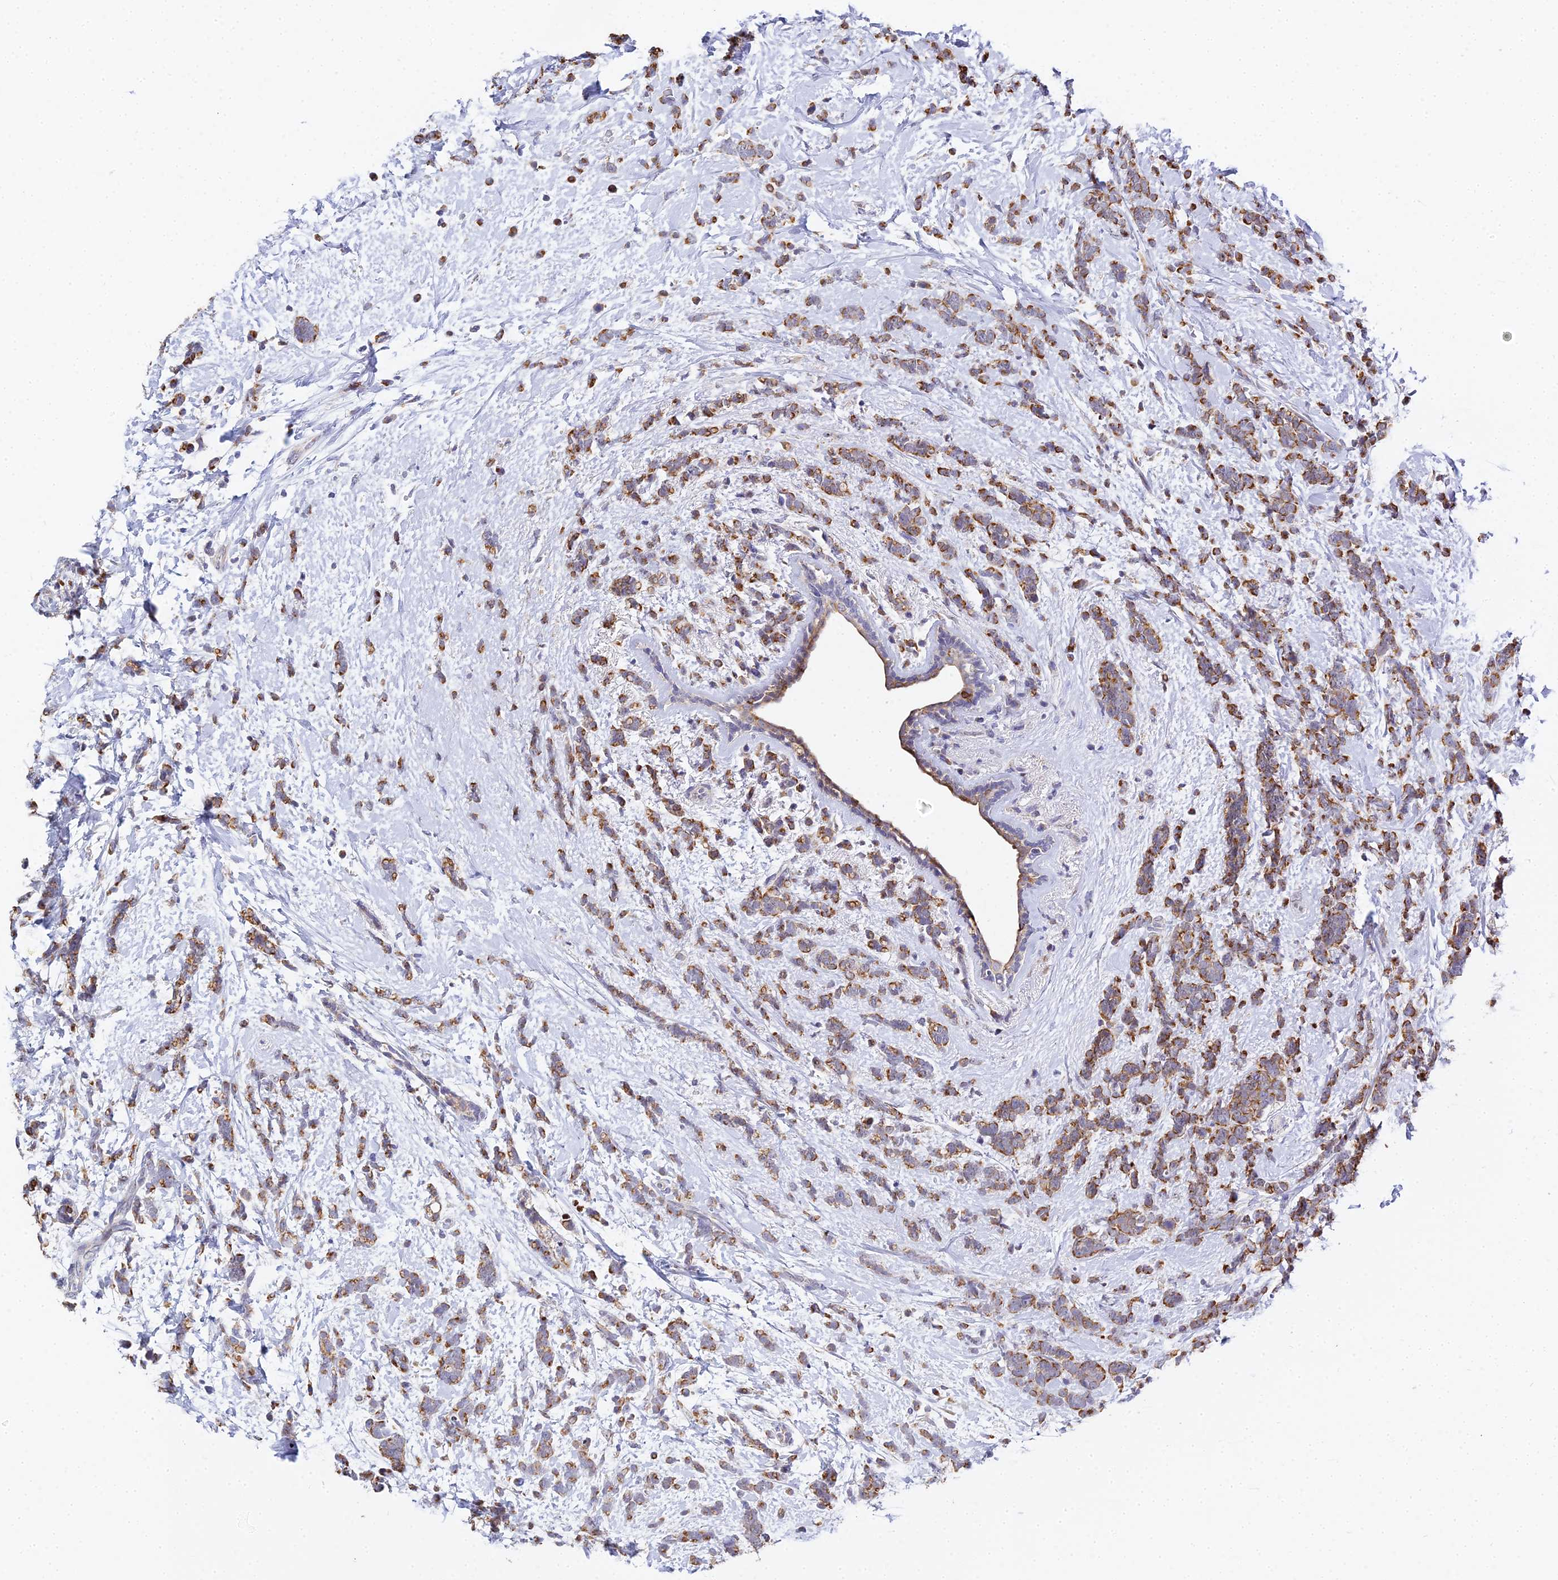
{"staining": {"intensity": "strong", "quantity": ">75%", "location": "cytoplasmic/membranous"}, "tissue": "breast cancer", "cell_type": "Tumor cells", "image_type": "cancer", "snomed": [{"axis": "morphology", "description": "Lobular carcinoma"}, {"axis": "topography", "description": "Breast"}], "caption": "This photomicrograph exhibits IHC staining of lobular carcinoma (breast), with high strong cytoplasmic/membranous positivity in about >75% of tumor cells.", "gene": "ZXDA", "patient": {"sex": "female", "age": 58}}